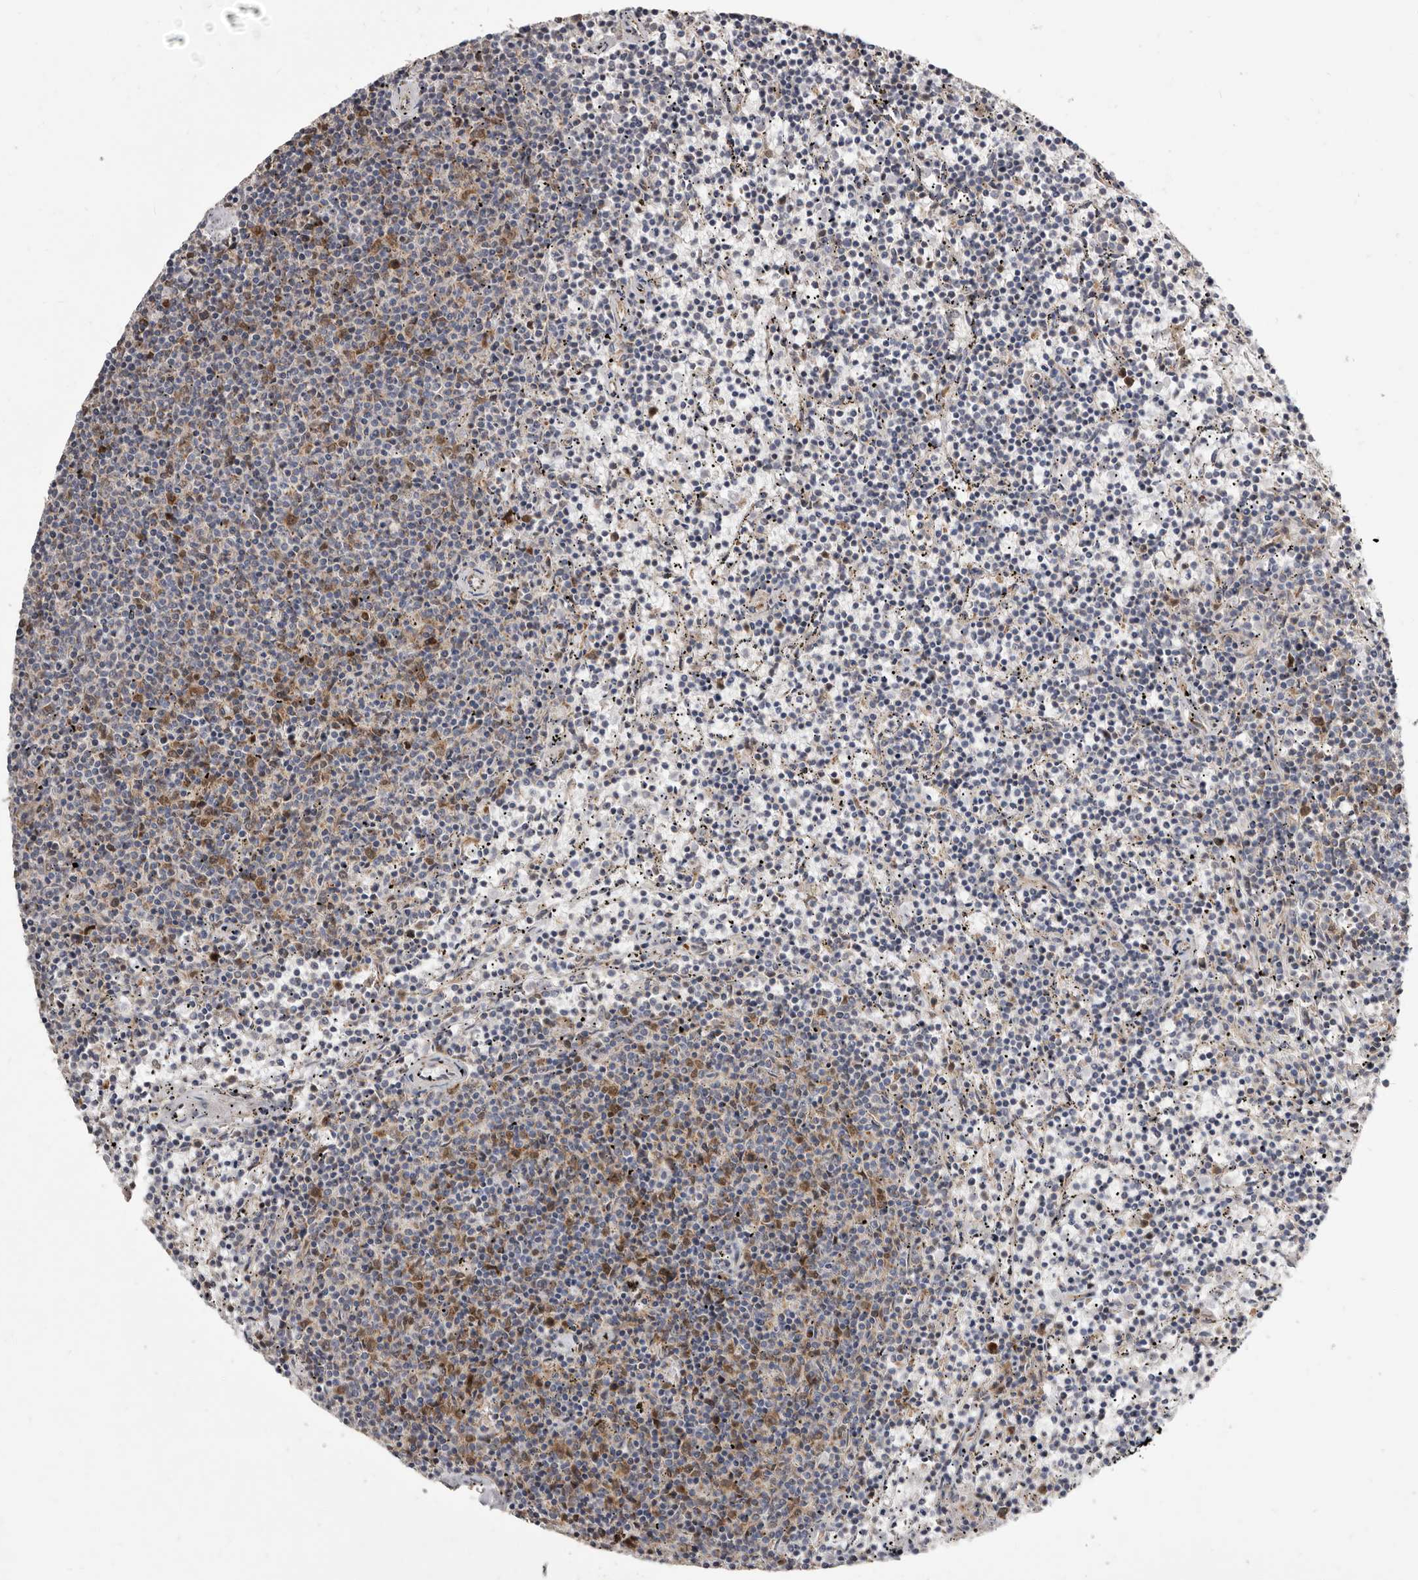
{"staining": {"intensity": "negative", "quantity": "none", "location": "none"}, "tissue": "lymphoma", "cell_type": "Tumor cells", "image_type": "cancer", "snomed": [{"axis": "morphology", "description": "Malignant lymphoma, non-Hodgkin's type, Low grade"}, {"axis": "topography", "description": "Spleen"}], "caption": "Immunohistochemistry photomicrograph of neoplastic tissue: human low-grade malignant lymphoma, non-Hodgkin's type stained with DAB shows no significant protein staining in tumor cells. (Immunohistochemistry, brightfield microscopy, high magnification).", "gene": "SMC4", "patient": {"sex": "female", "age": 50}}